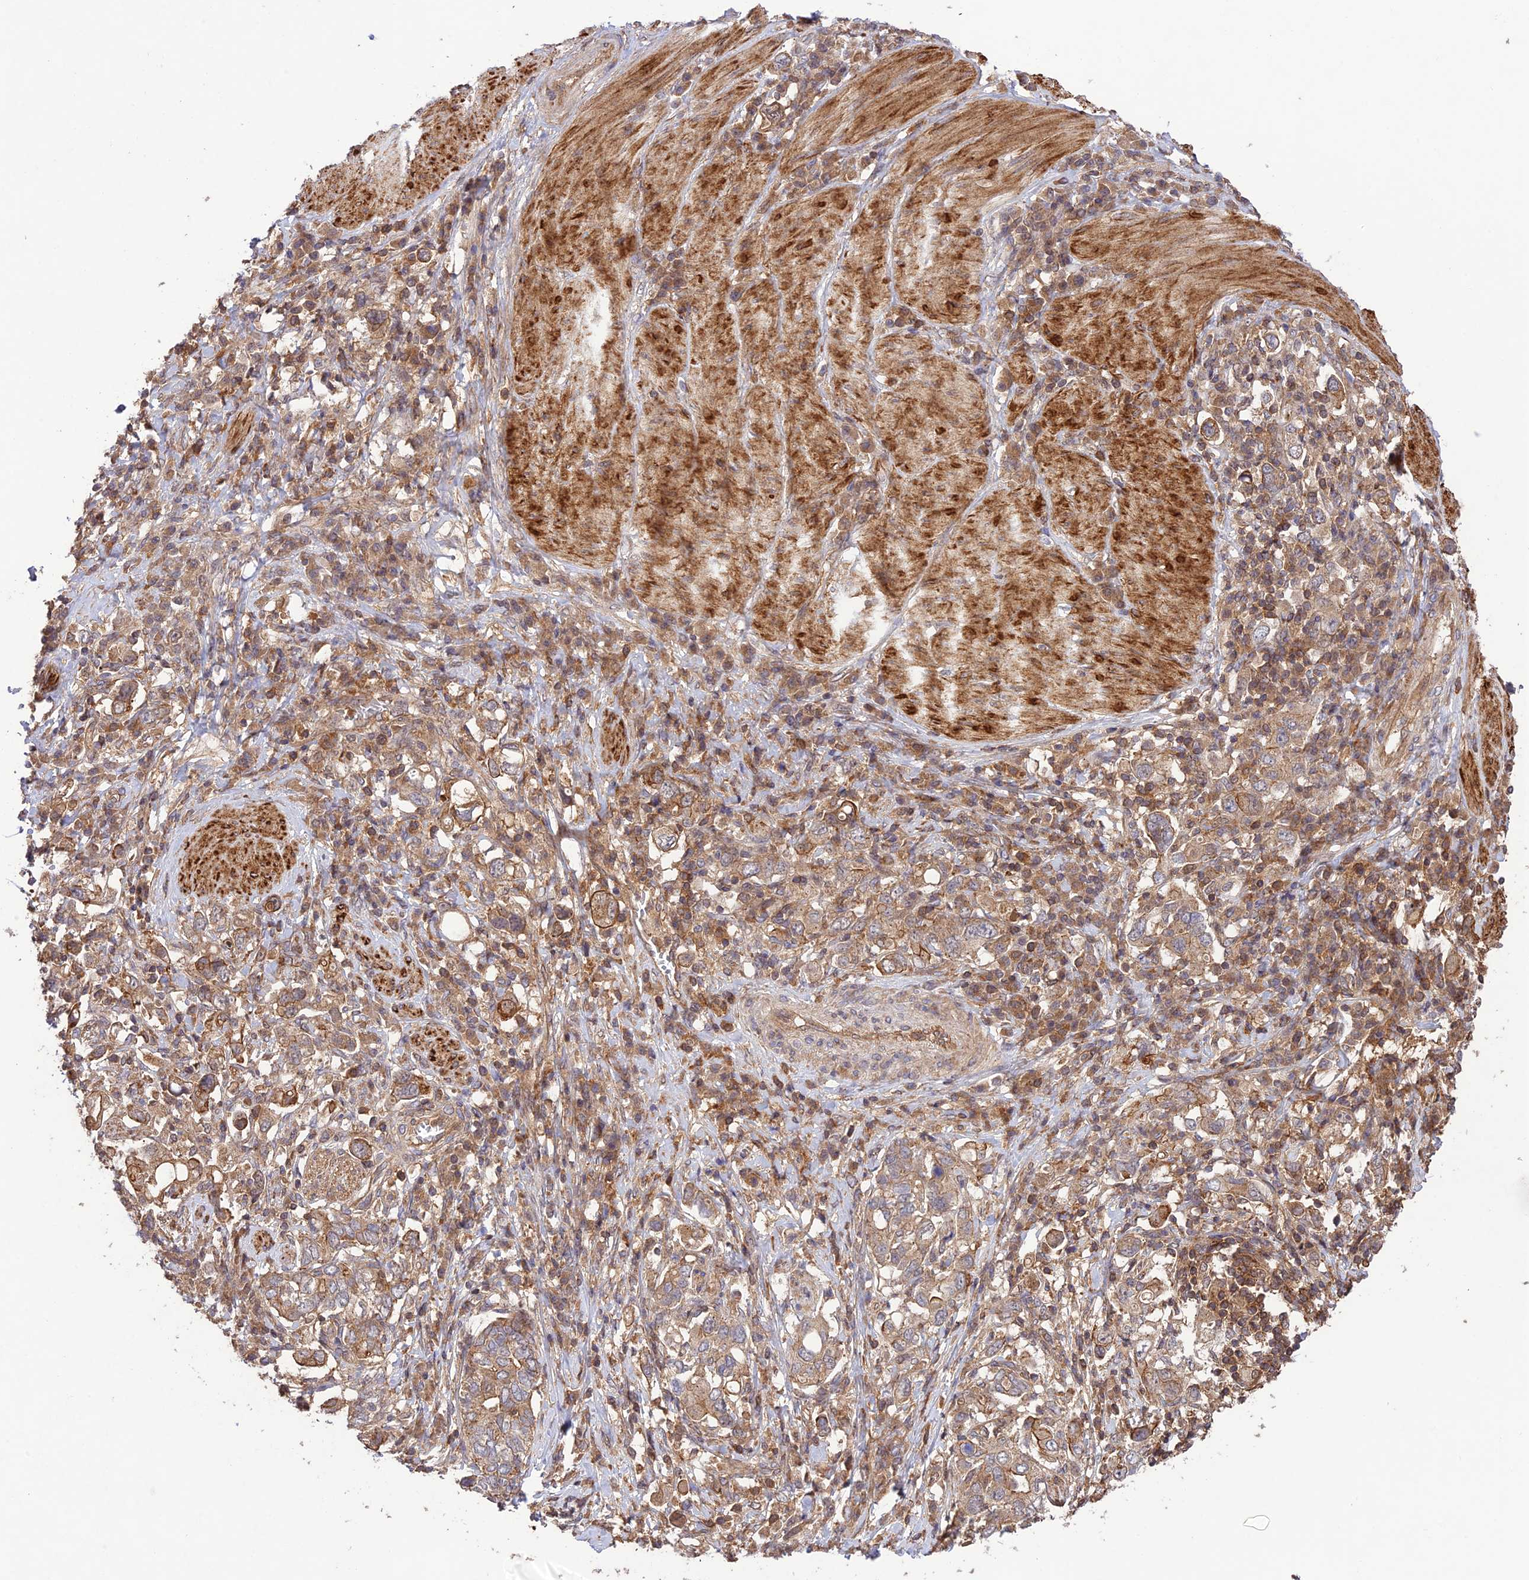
{"staining": {"intensity": "moderate", "quantity": ">75%", "location": "cytoplasmic/membranous"}, "tissue": "stomach cancer", "cell_type": "Tumor cells", "image_type": "cancer", "snomed": [{"axis": "morphology", "description": "Adenocarcinoma, NOS"}, {"axis": "topography", "description": "Stomach, upper"}, {"axis": "topography", "description": "Stomach"}], "caption": "A micrograph showing moderate cytoplasmic/membranous expression in about >75% of tumor cells in stomach adenocarcinoma, as visualized by brown immunohistochemical staining.", "gene": "FCHSD1", "patient": {"sex": "male", "age": 62}}